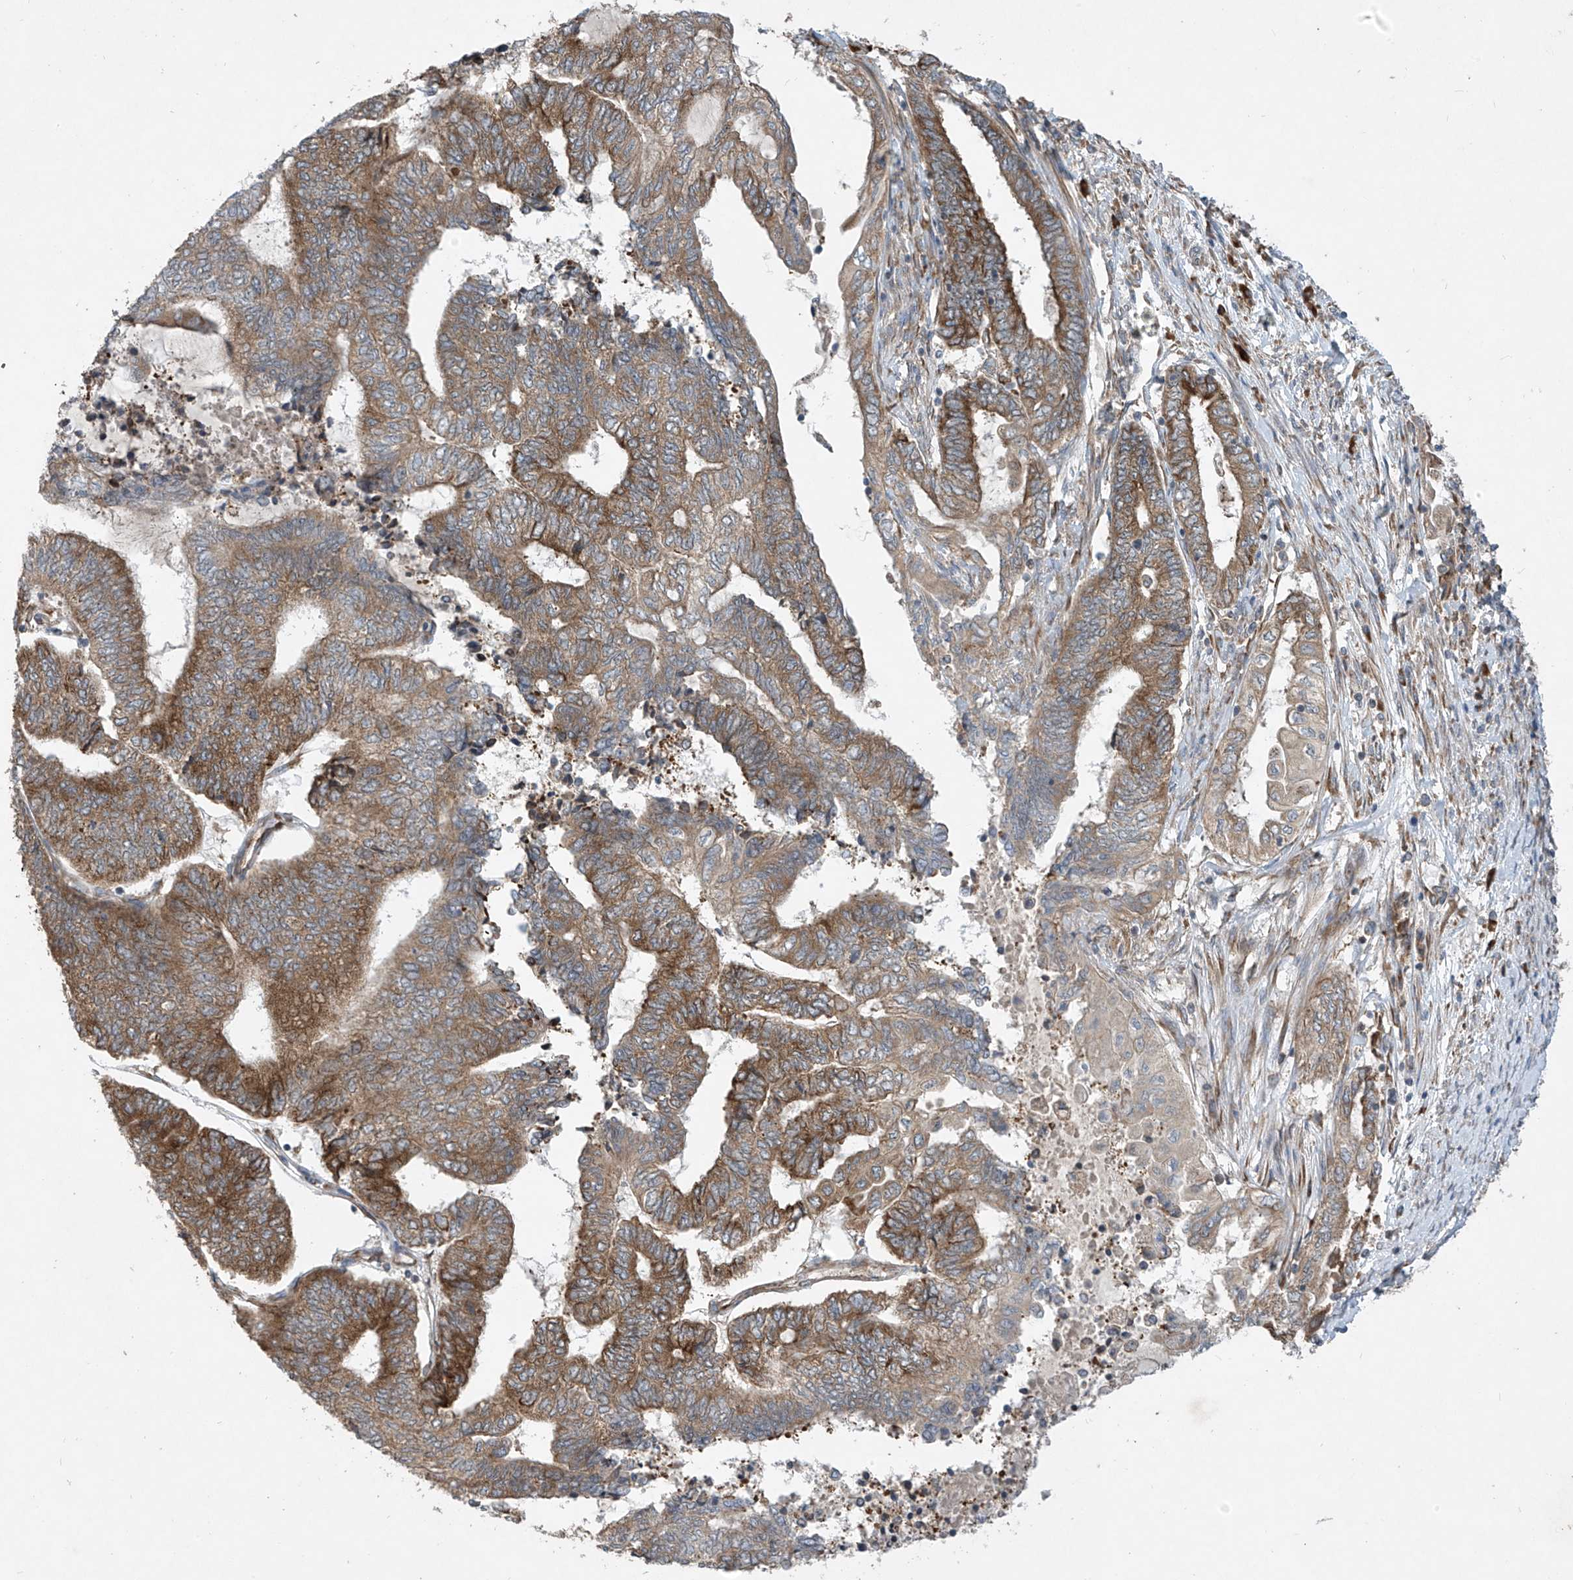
{"staining": {"intensity": "moderate", "quantity": ">75%", "location": "cytoplasmic/membranous"}, "tissue": "endometrial cancer", "cell_type": "Tumor cells", "image_type": "cancer", "snomed": [{"axis": "morphology", "description": "Adenocarcinoma, NOS"}, {"axis": "topography", "description": "Uterus"}, {"axis": "topography", "description": "Endometrium"}], "caption": "Tumor cells show moderate cytoplasmic/membranous staining in approximately >75% of cells in endometrial cancer (adenocarcinoma).", "gene": "RPL34", "patient": {"sex": "female", "age": 70}}